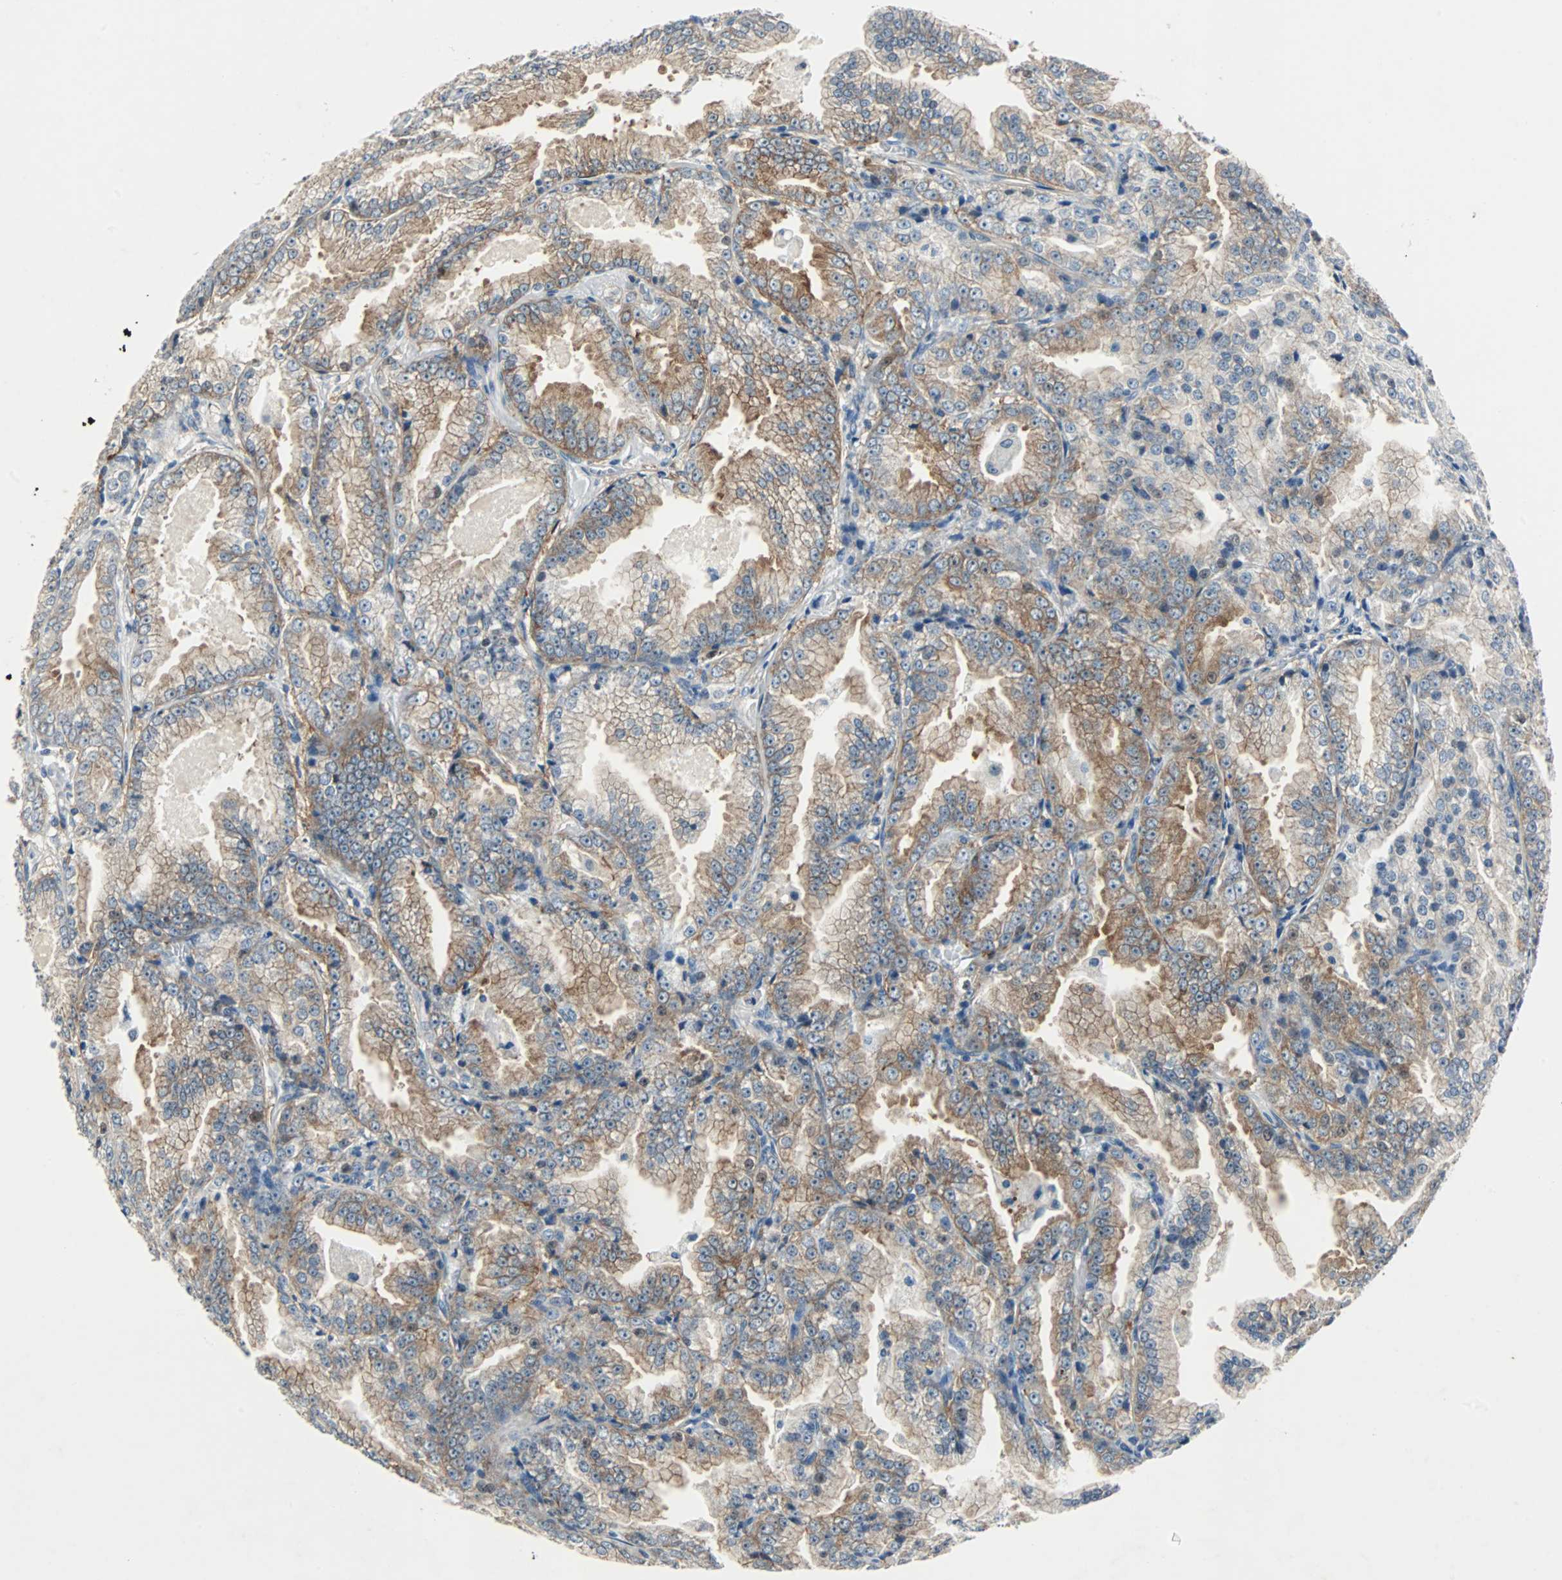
{"staining": {"intensity": "moderate", "quantity": "25%-75%", "location": "cytoplasmic/membranous"}, "tissue": "prostate cancer", "cell_type": "Tumor cells", "image_type": "cancer", "snomed": [{"axis": "morphology", "description": "Adenocarcinoma, High grade"}, {"axis": "topography", "description": "Prostate"}], "caption": "Tumor cells show medium levels of moderate cytoplasmic/membranous positivity in about 25%-75% of cells in human prostate cancer (adenocarcinoma (high-grade)).", "gene": "CMC2", "patient": {"sex": "male", "age": 61}}